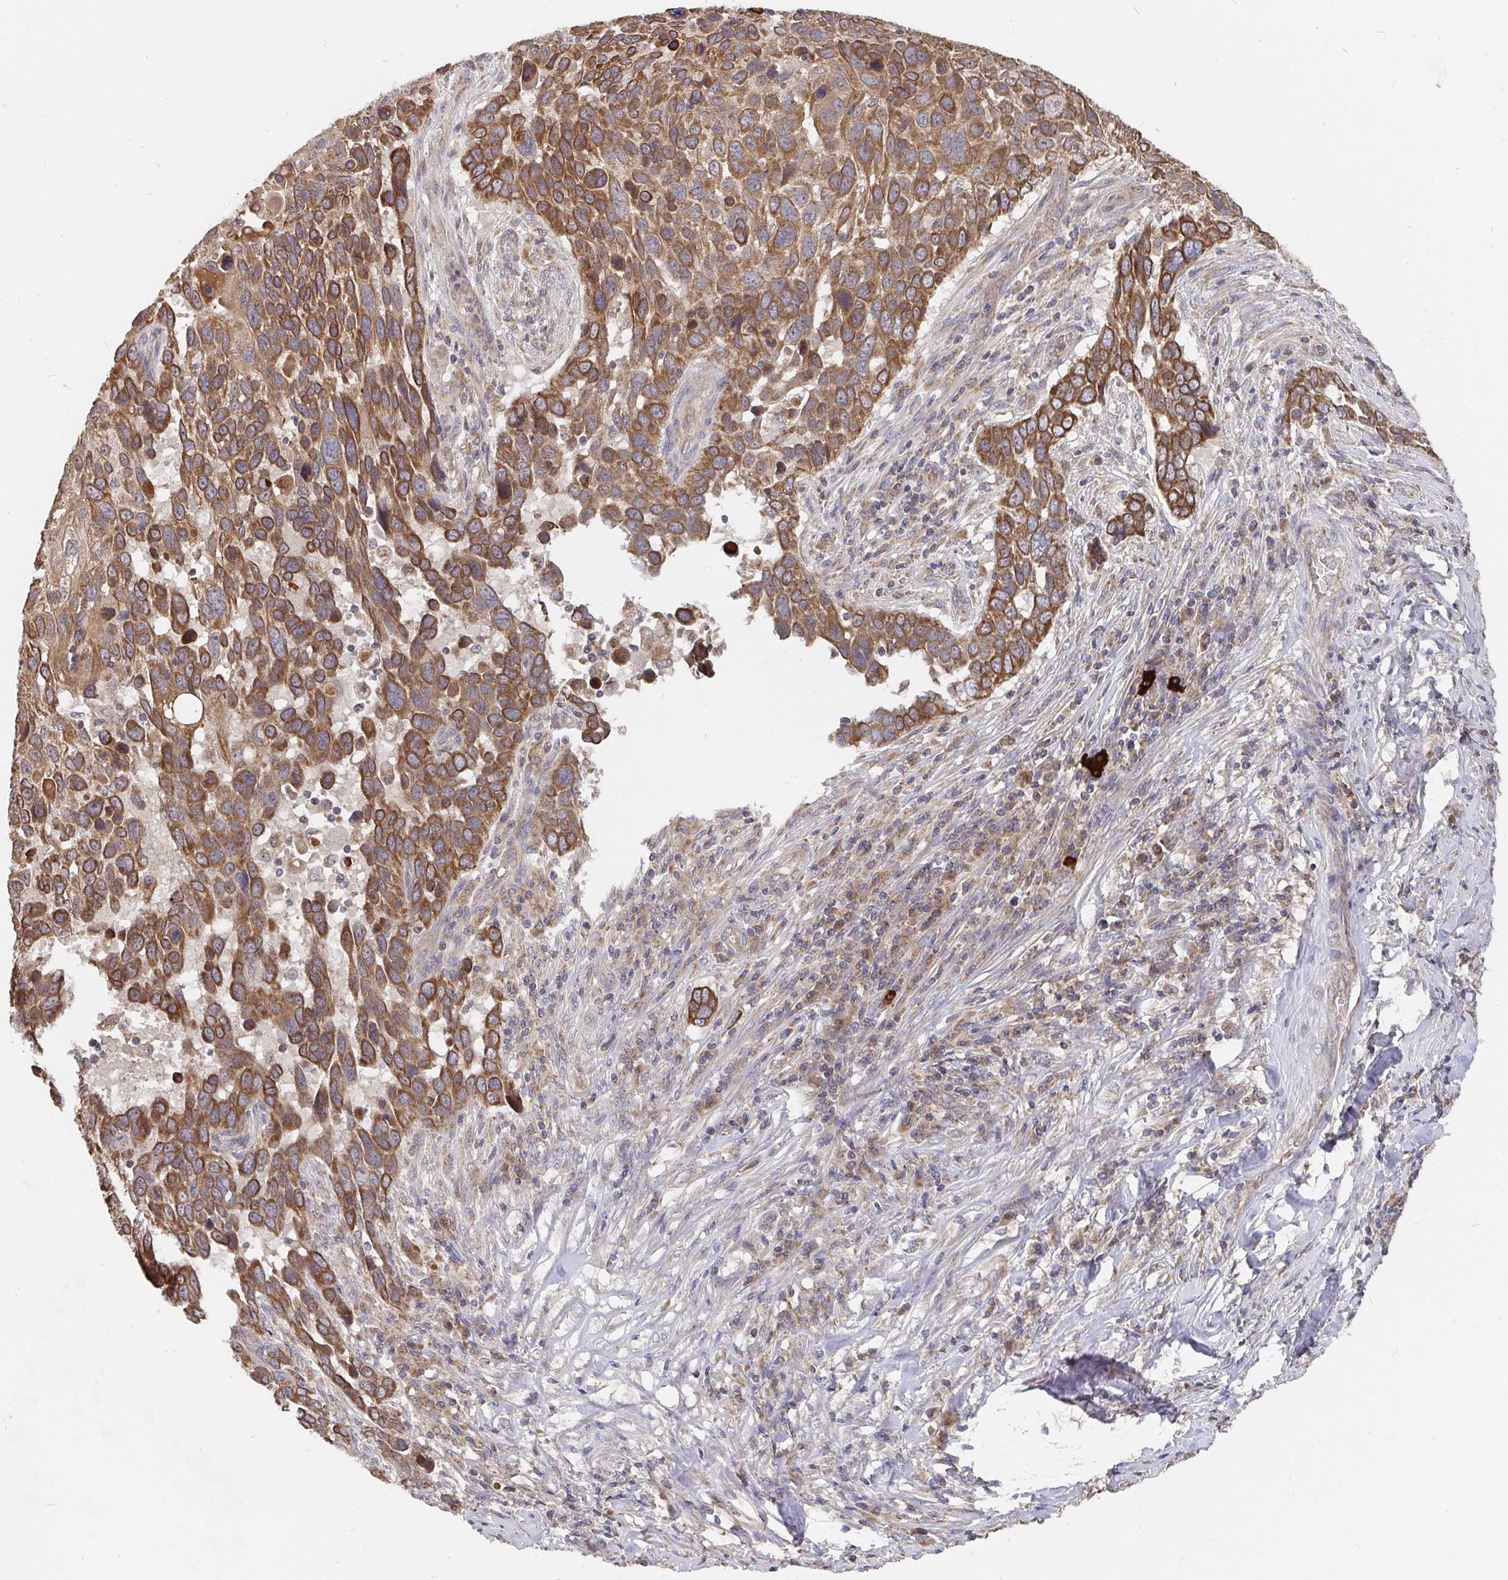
{"staining": {"intensity": "moderate", "quantity": ">75%", "location": "cytoplasmic/membranous"}, "tissue": "lung cancer", "cell_type": "Tumor cells", "image_type": "cancer", "snomed": [{"axis": "morphology", "description": "Squamous cell carcinoma, NOS"}, {"axis": "topography", "description": "Lung"}], "caption": "This is an image of IHC staining of lung cancer, which shows moderate expression in the cytoplasmic/membranous of tumor cells.", "gene": "PDF", "patient": {"sex": "male", "age": 68}}